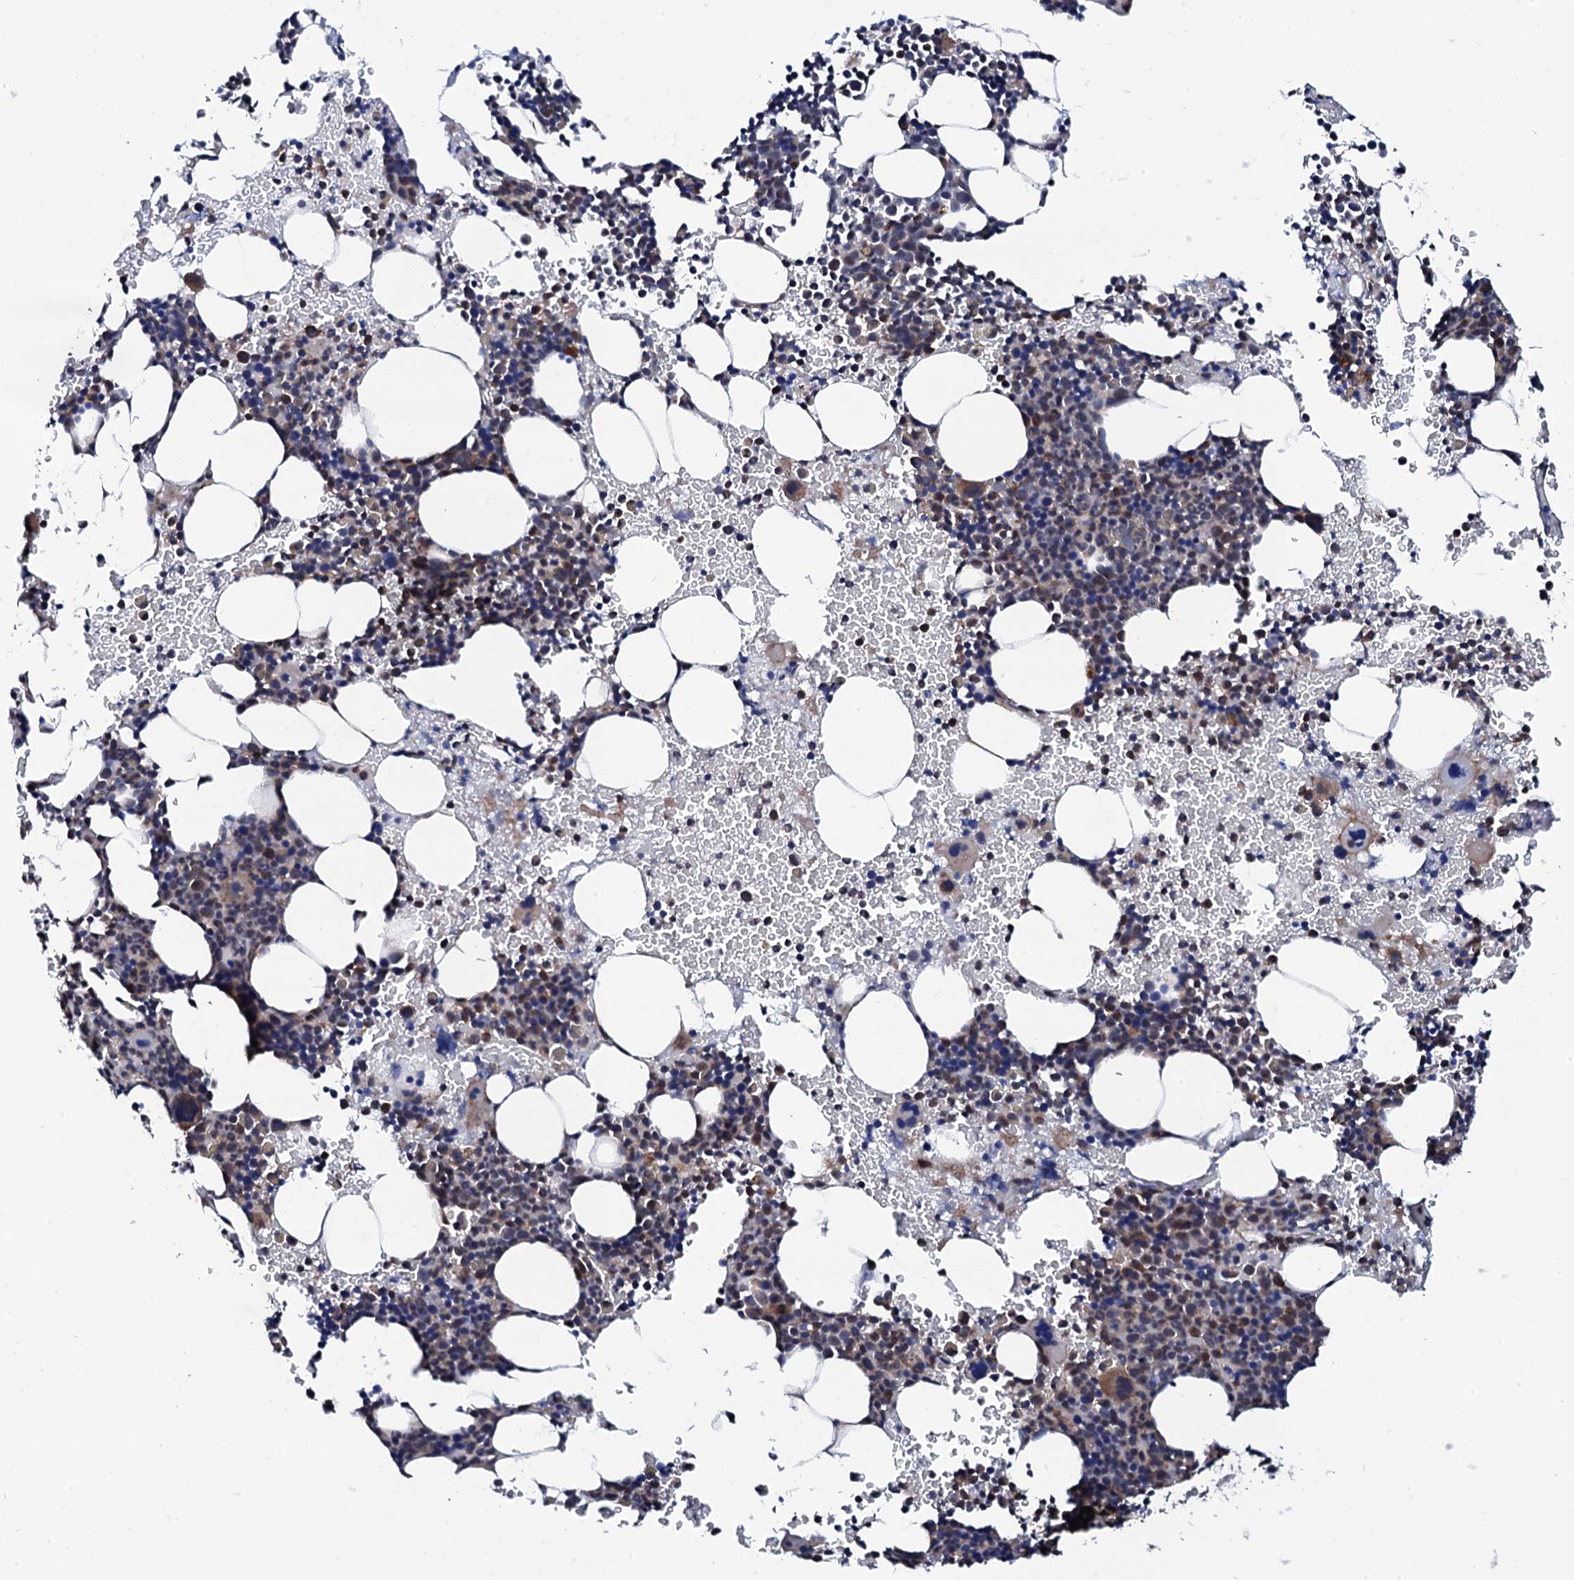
{"staining": {"intensity": "moderate", "quantity": "<25%", "location": "cytoplasmic/membranous"}, "tissue": "bone marrow", "cell_type": "Hematopoietic cells", "image_type": "normal", "snomed": [{"axis": "morphology", "description": "Normal tissue, NOS"}, {"axis": "topography", "description": "Bone marrow"}], "caption": "Immunohistochemistry (IHC) micrograph of benign bone marrow: bone marrow stained using immunohistochemistry demonstrates low levels of moderate protein expression localized specifically in the cytoplasmic/membranous of hematopoietic cells, appearing as a cytoplasmic/membranous brown color.", "gene": "COG4", "patient": {"sex": "male", "age": 41}}